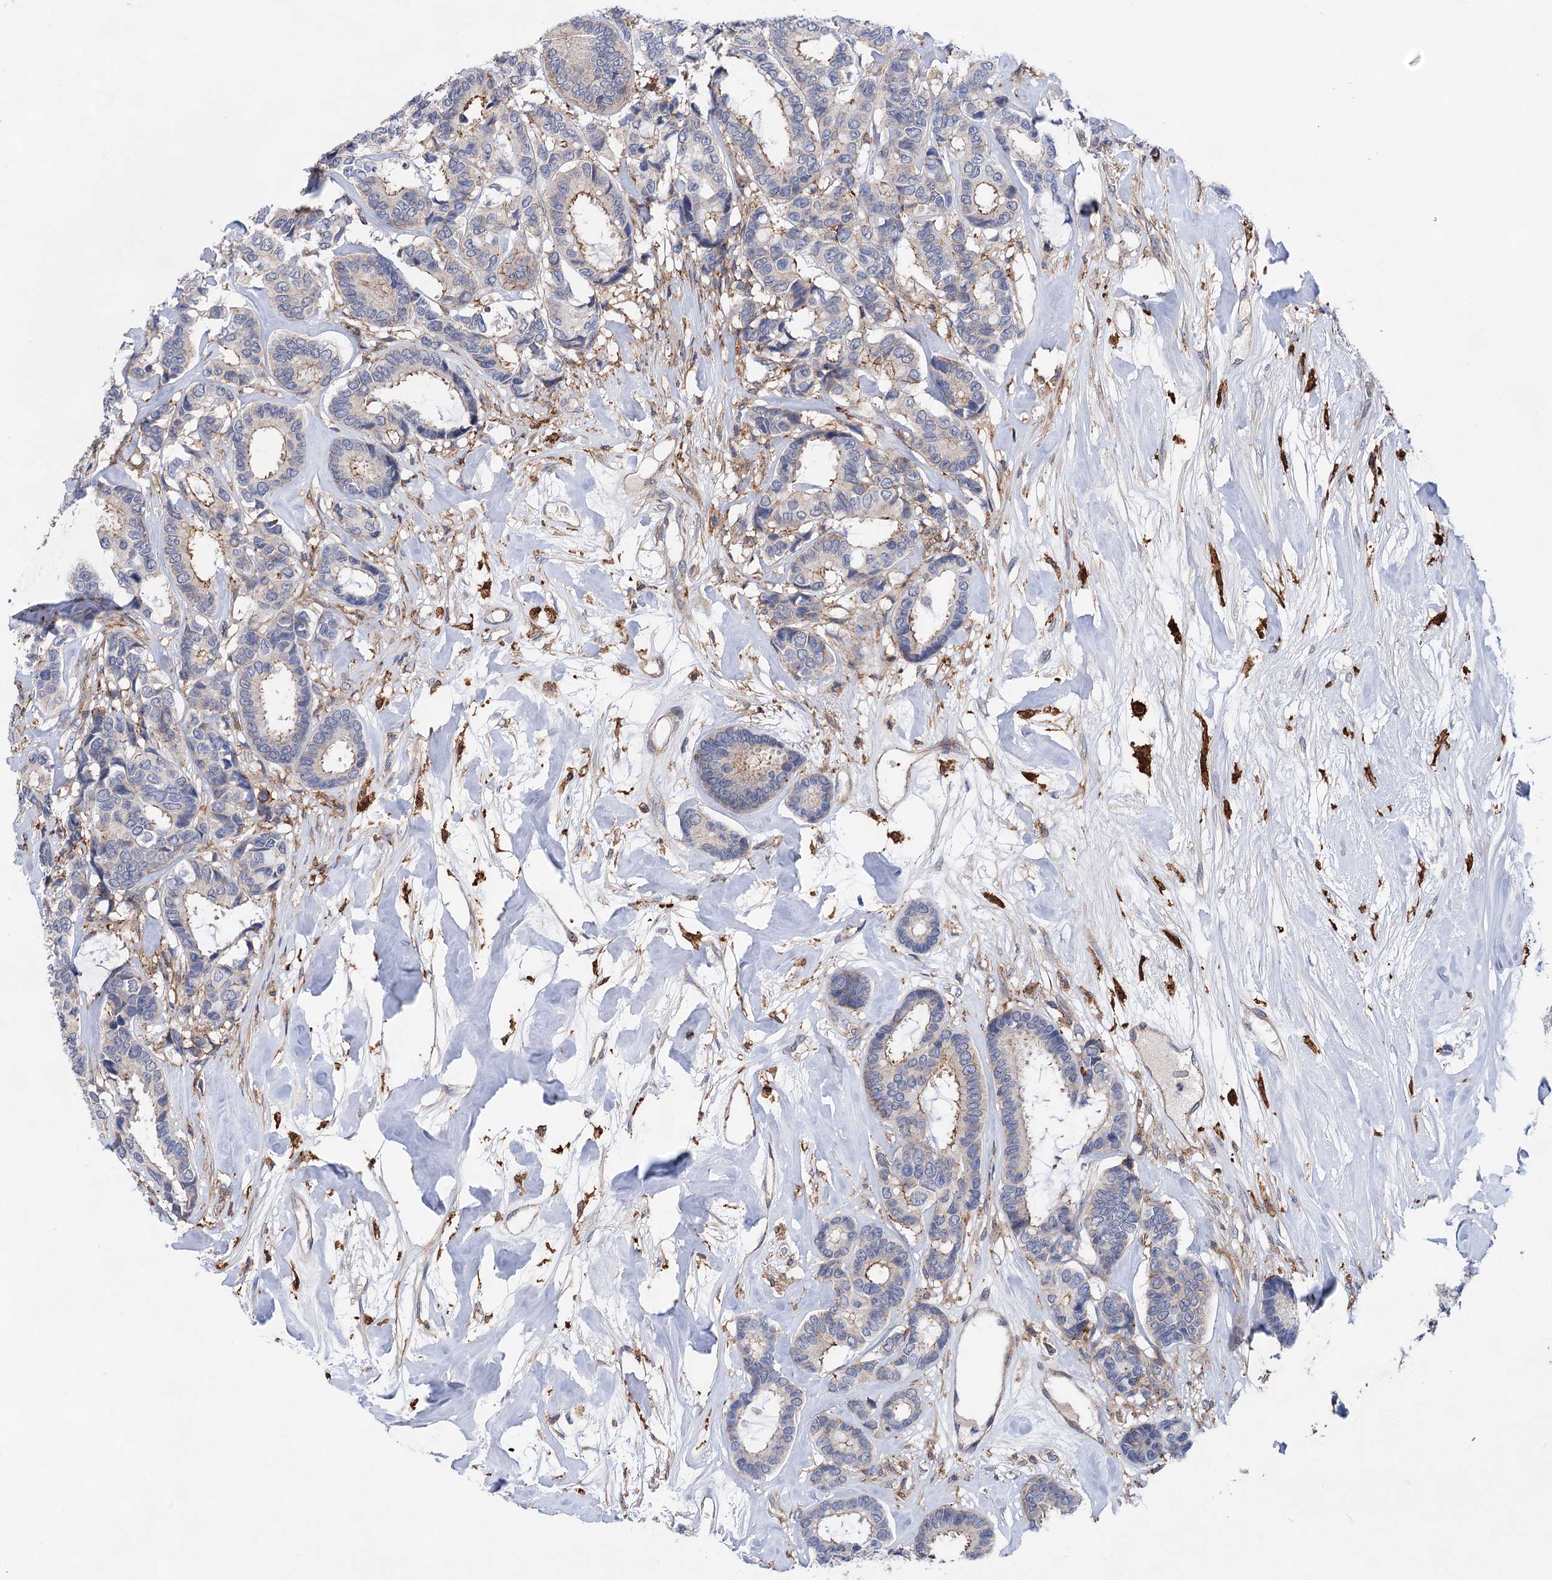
{"staining": {"intensity": "moderate", "quantity": "<25%", "location": "cytoplasmic/membranous"}, "tissue": "breast cancer", "cell_type": "Tumor cells", "image_type": "cancer", "snomed": [{"axis": "morphology", "description": "Duct carcinoma"}, {"axis": "topography", "description": "Breast"}], "caption": "Breast cancer stained for a protein reveals moderate cytoplasmic/membranous positivity in tumor cells. The staining is performed using DAB brown chromogen to label protein expression. The nuclei are counter-stained blue using hematoxylin.", "gene": "TMTC3", "patient": {"sex": "female", "age": 87}}